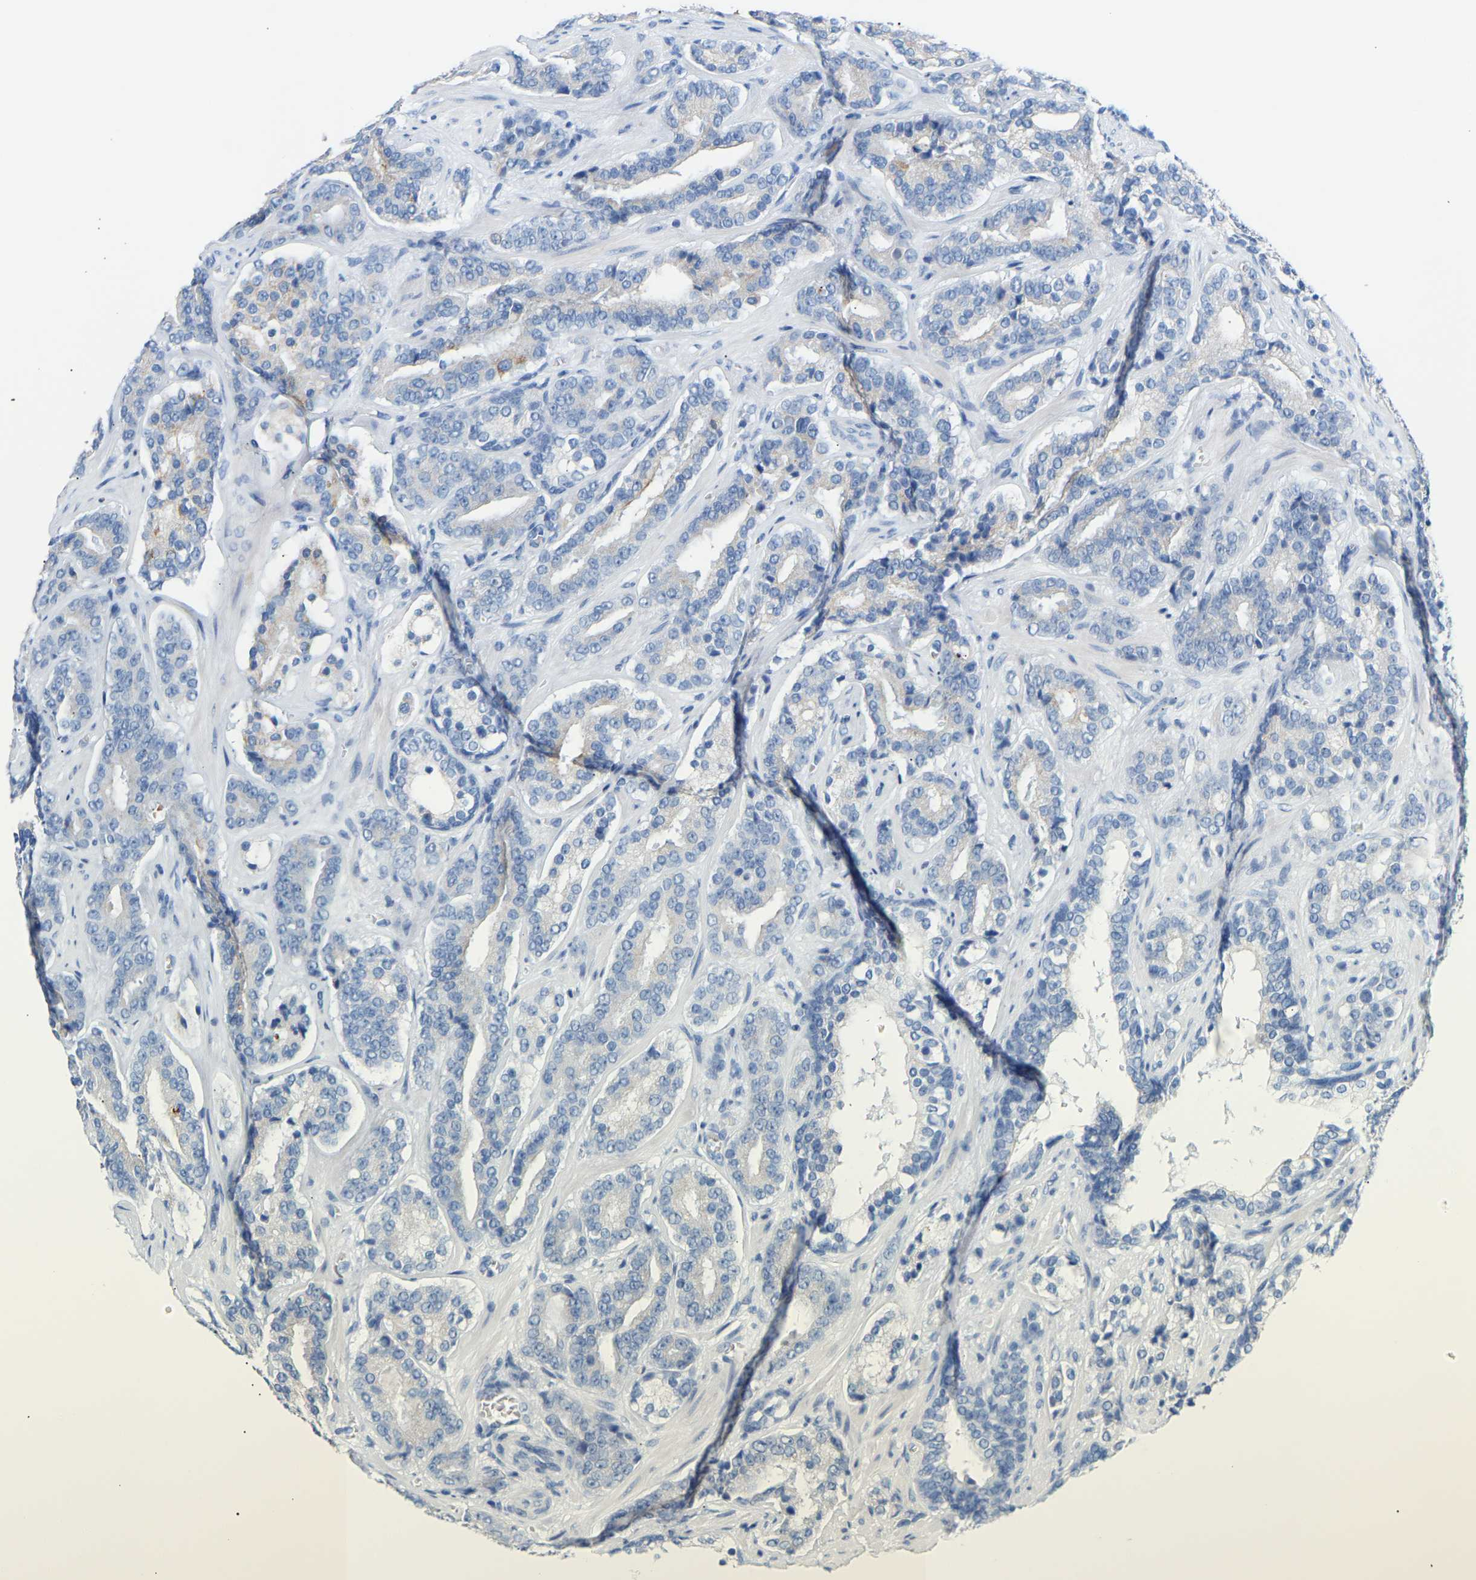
{"staining": {"intensity": "negative", "quantity": "none", "location": "none"}, "tissue": "prostate cancer", "cell_type": "Tumor cells", "image_type": "cancer", "snomed": [{"axis": "morphology", "description": "Adenocarcinoma, High grade"}, {"axis": "topography", "description": "Prostate"}], "caption": "The immunohistochemistry image has no significant staining in tumor cells of prostate cancer (high-grade adenocarcinoma) tissue.", "gene": "PEX1", "patient": {"sex": "male", "age": 60}}